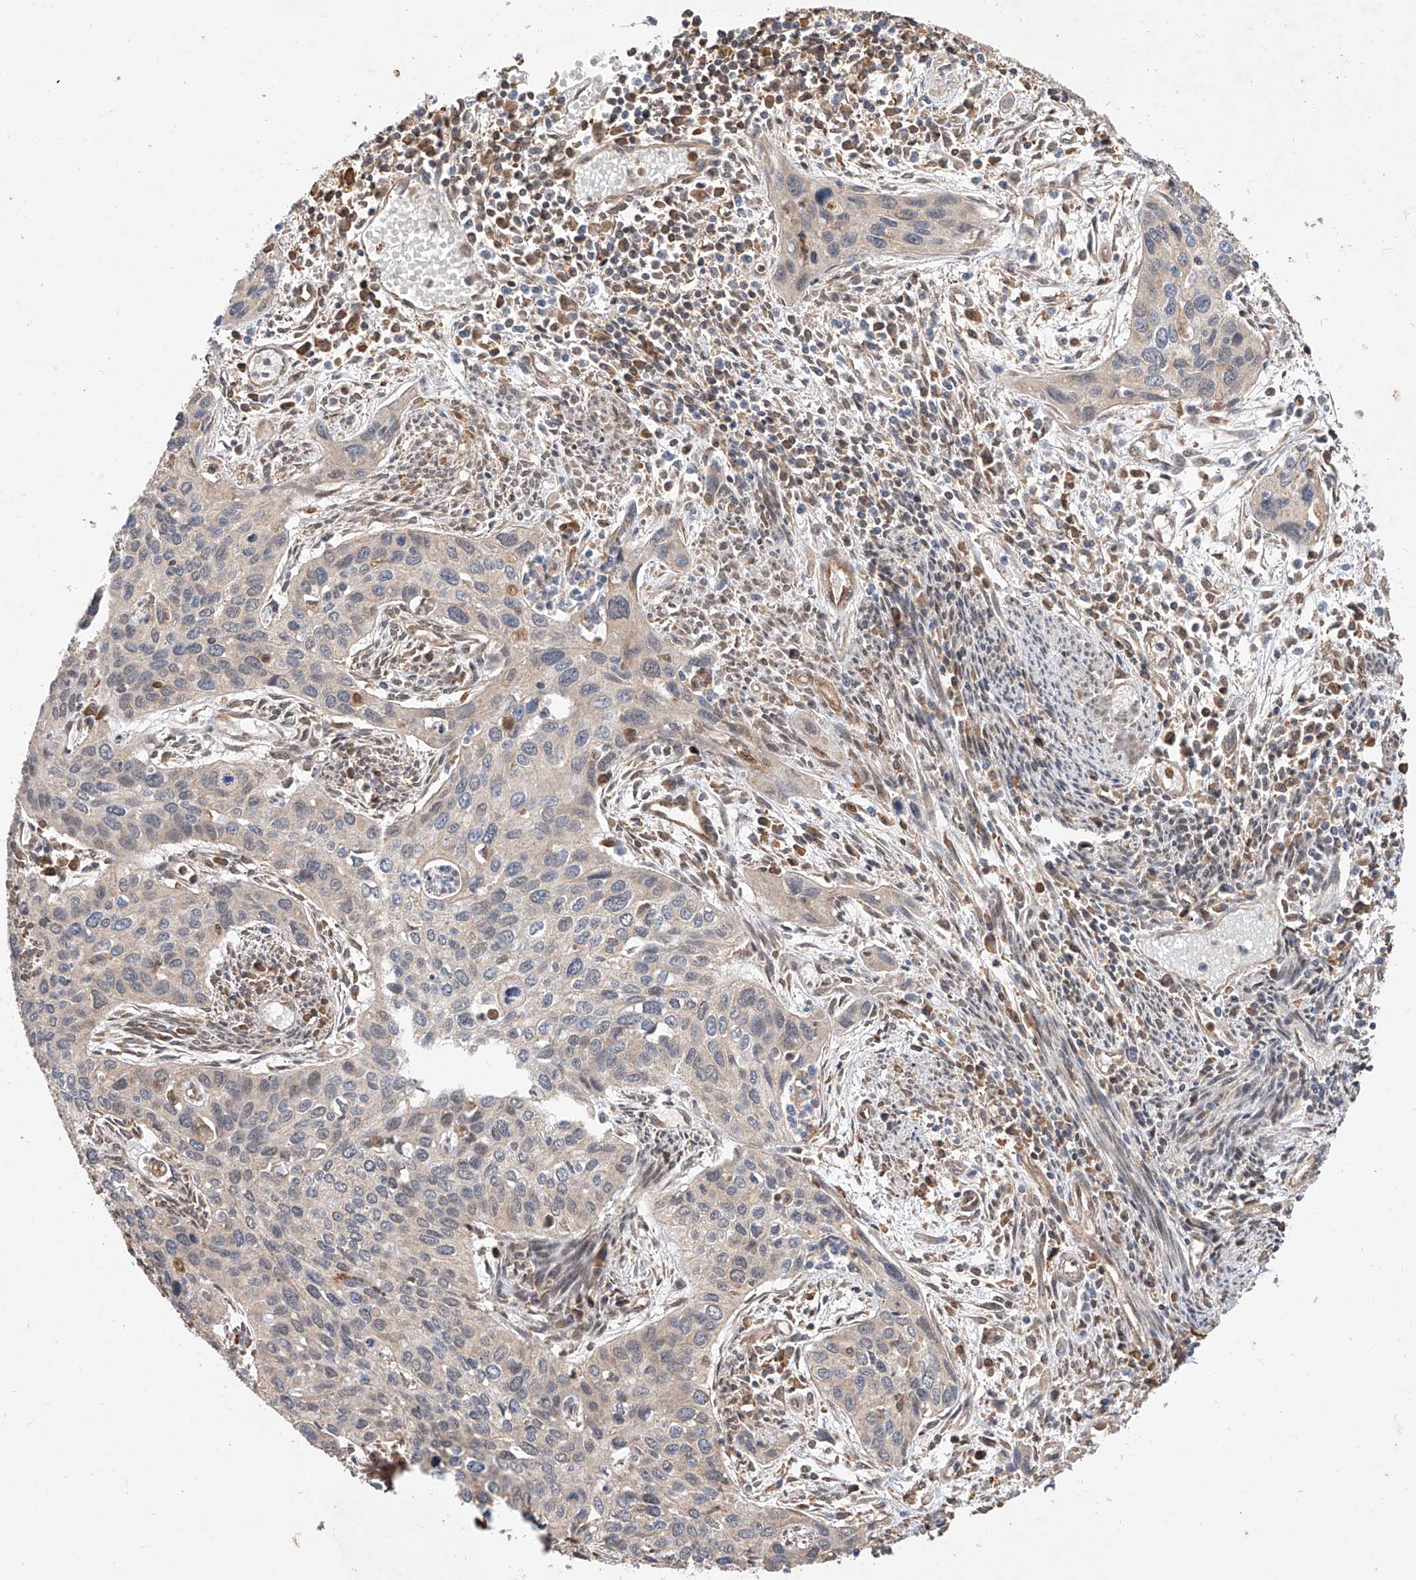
{"staining": {"intensity": "weak", "quantity": "<25%", "location": "cytoplasmic/membranous,nuclear"}, "tissue": "cervical cancer", "cell_type": "Tumor cells", "image_type": "cancer", "snomed": [{"axis": "morphology", "description": "Squamous cell carcinoma, NOS"}, {"axis": "topography", "description": "Cervix"}], "caption": "Immunohistochemistry micrograph of human cervical cancer (squamous cell carcinoma) stained for a protein (brown), which reveals no expression in tumor cells.", "gene": "RILPL2", "patient": {"sex": "female", "age": 55}}